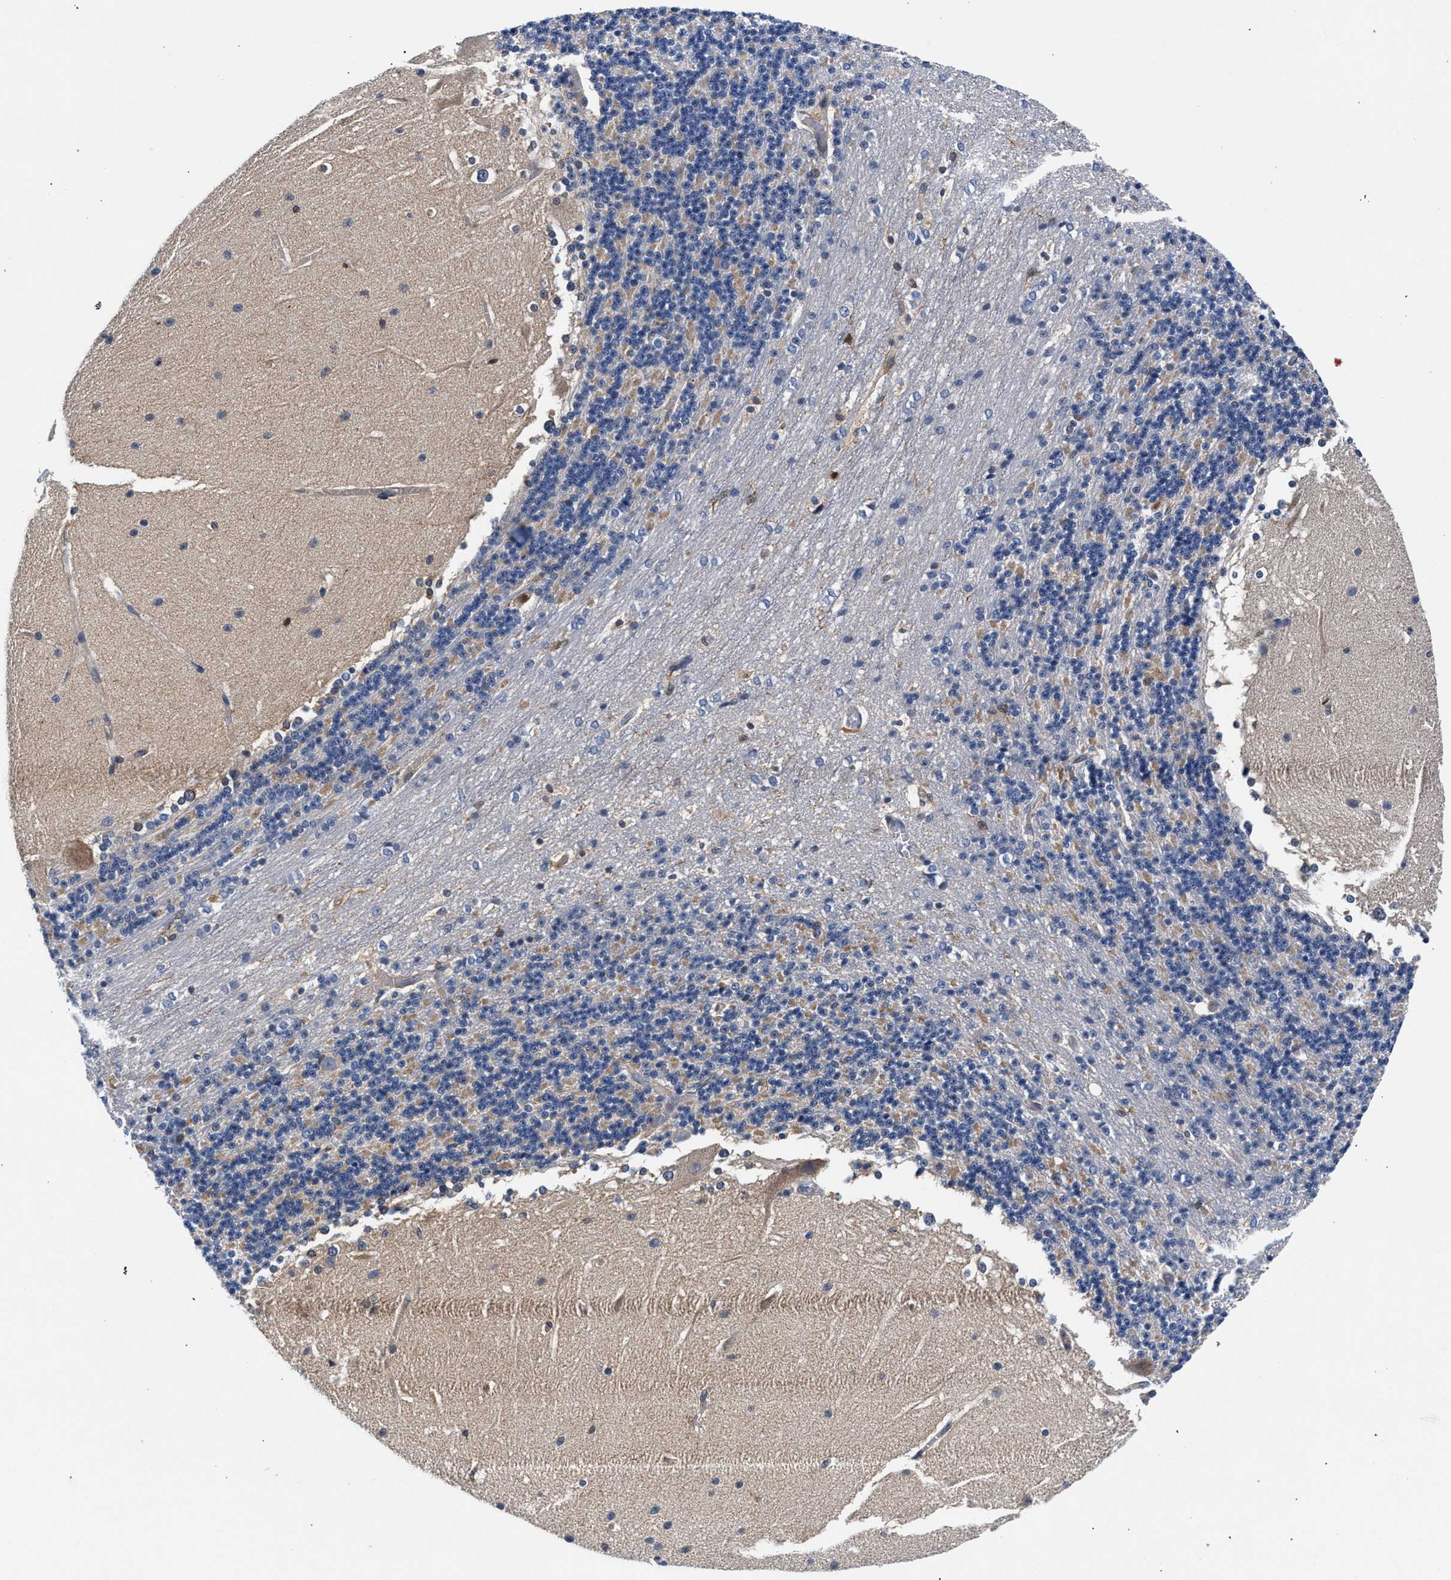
{"staining": {"intensity": "negative", "quantity": "none", "location": "none"}, "tissue": "cerebellum", "cell_type": "Cells in granular layer", "image_type": "normal", "snomed": [{"axis": "morphology", "description": "Normal tissue, NOS"}, {"axis": "topography", "description": "Cerebellum"}], "caption": "Immunohistochemistry histopathology image of benign cerebellum stained for a protein (brown), which displays no positivity in cells in granular layer. (DAB immunohistochemistry (IHC) with hematoxylin counter stain).", "gene": "LASP1", "patient": {"sex": "female", "age": 19}}